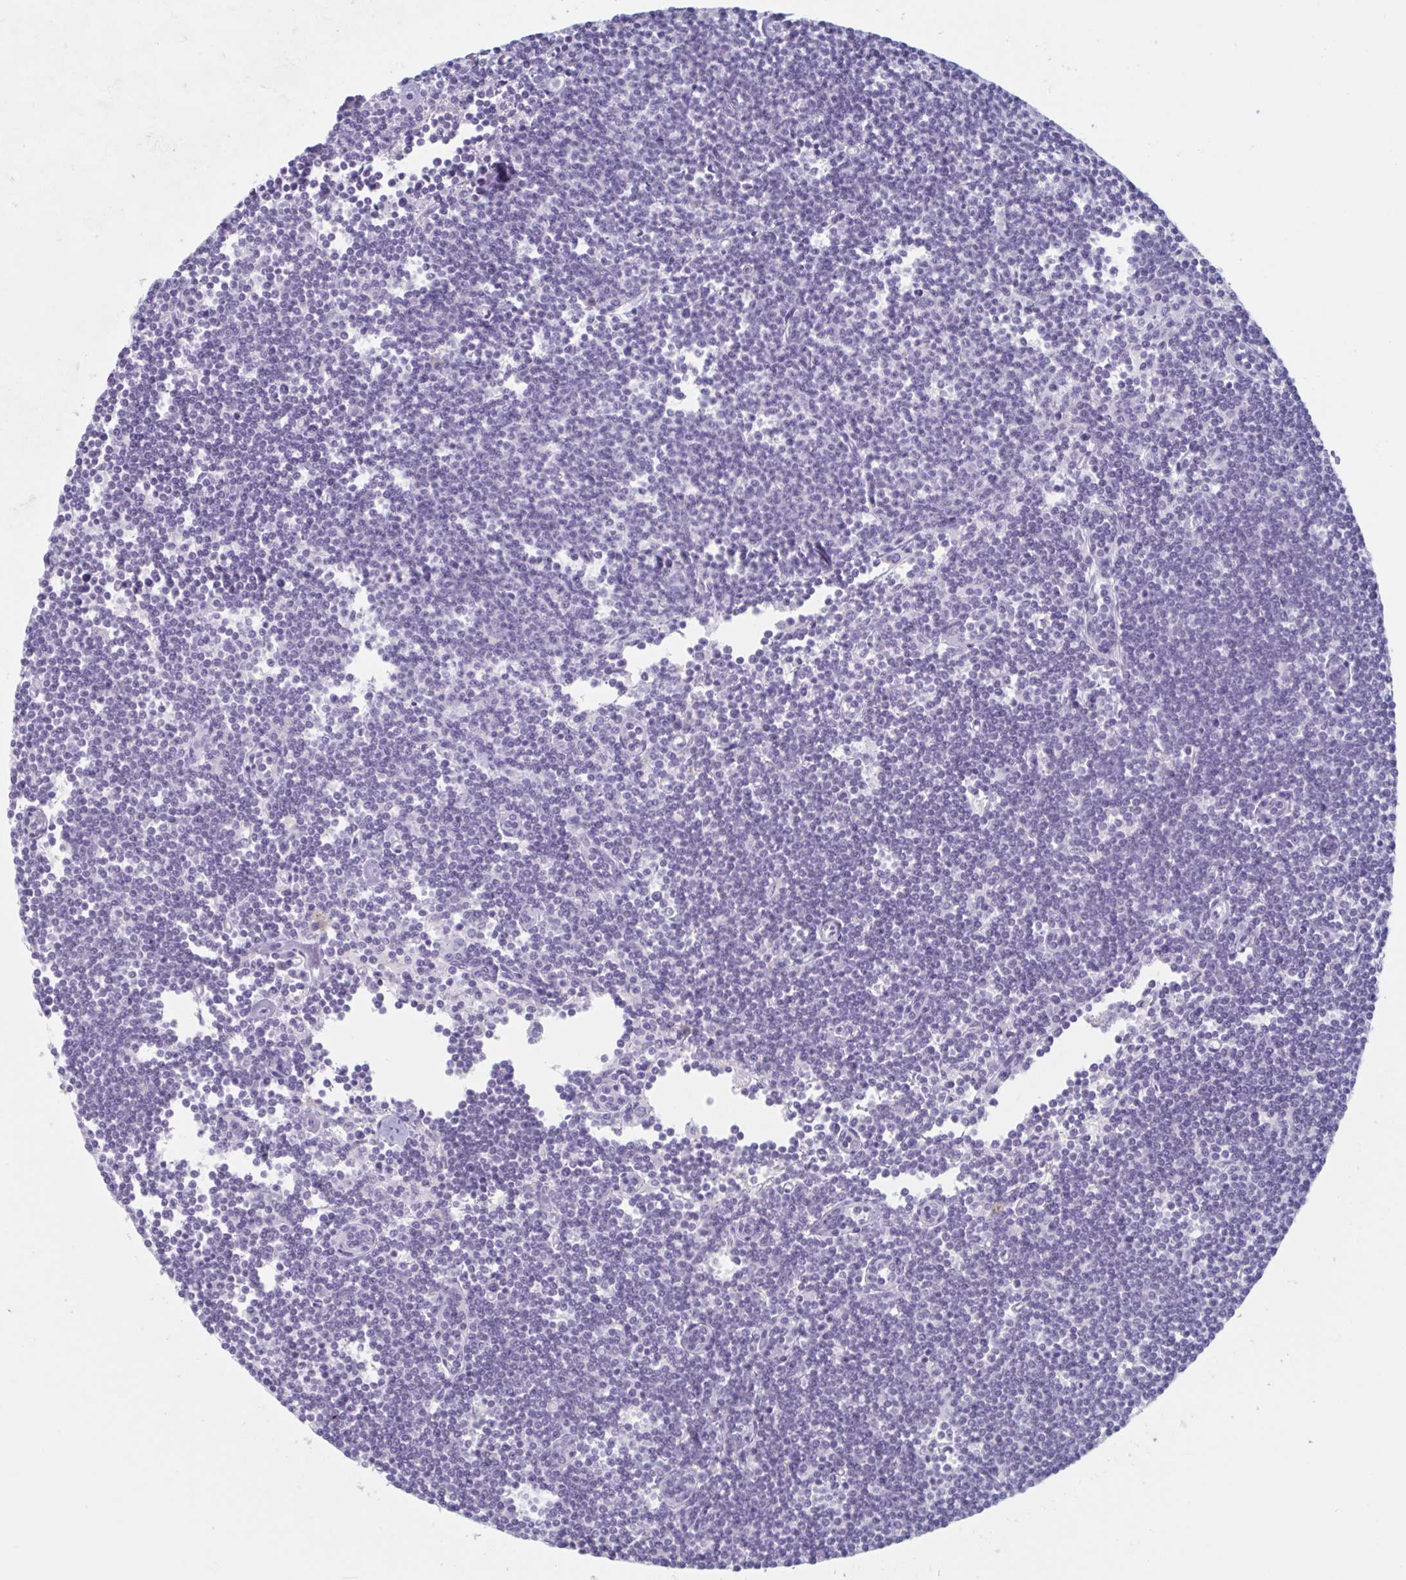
{"staining": {"intensity": "negative", "quantity": "none", "location": "none"}, "tissue": "lymphoma", "cell_type": "Tumor cells", "image_type": "cancer", "snomed": [{"axis": "morphology", "description": "Malignant lymphoma, non-Hodgkin's type, Low grade"}, {"axis": "topography", "description": "Lymph node"}], "caption": "The photomicrograph exhibits no staining of tumor cells in lymphoma.", "gene": "NDUFC2", "patient": {"sex": "female", "age": 73}}